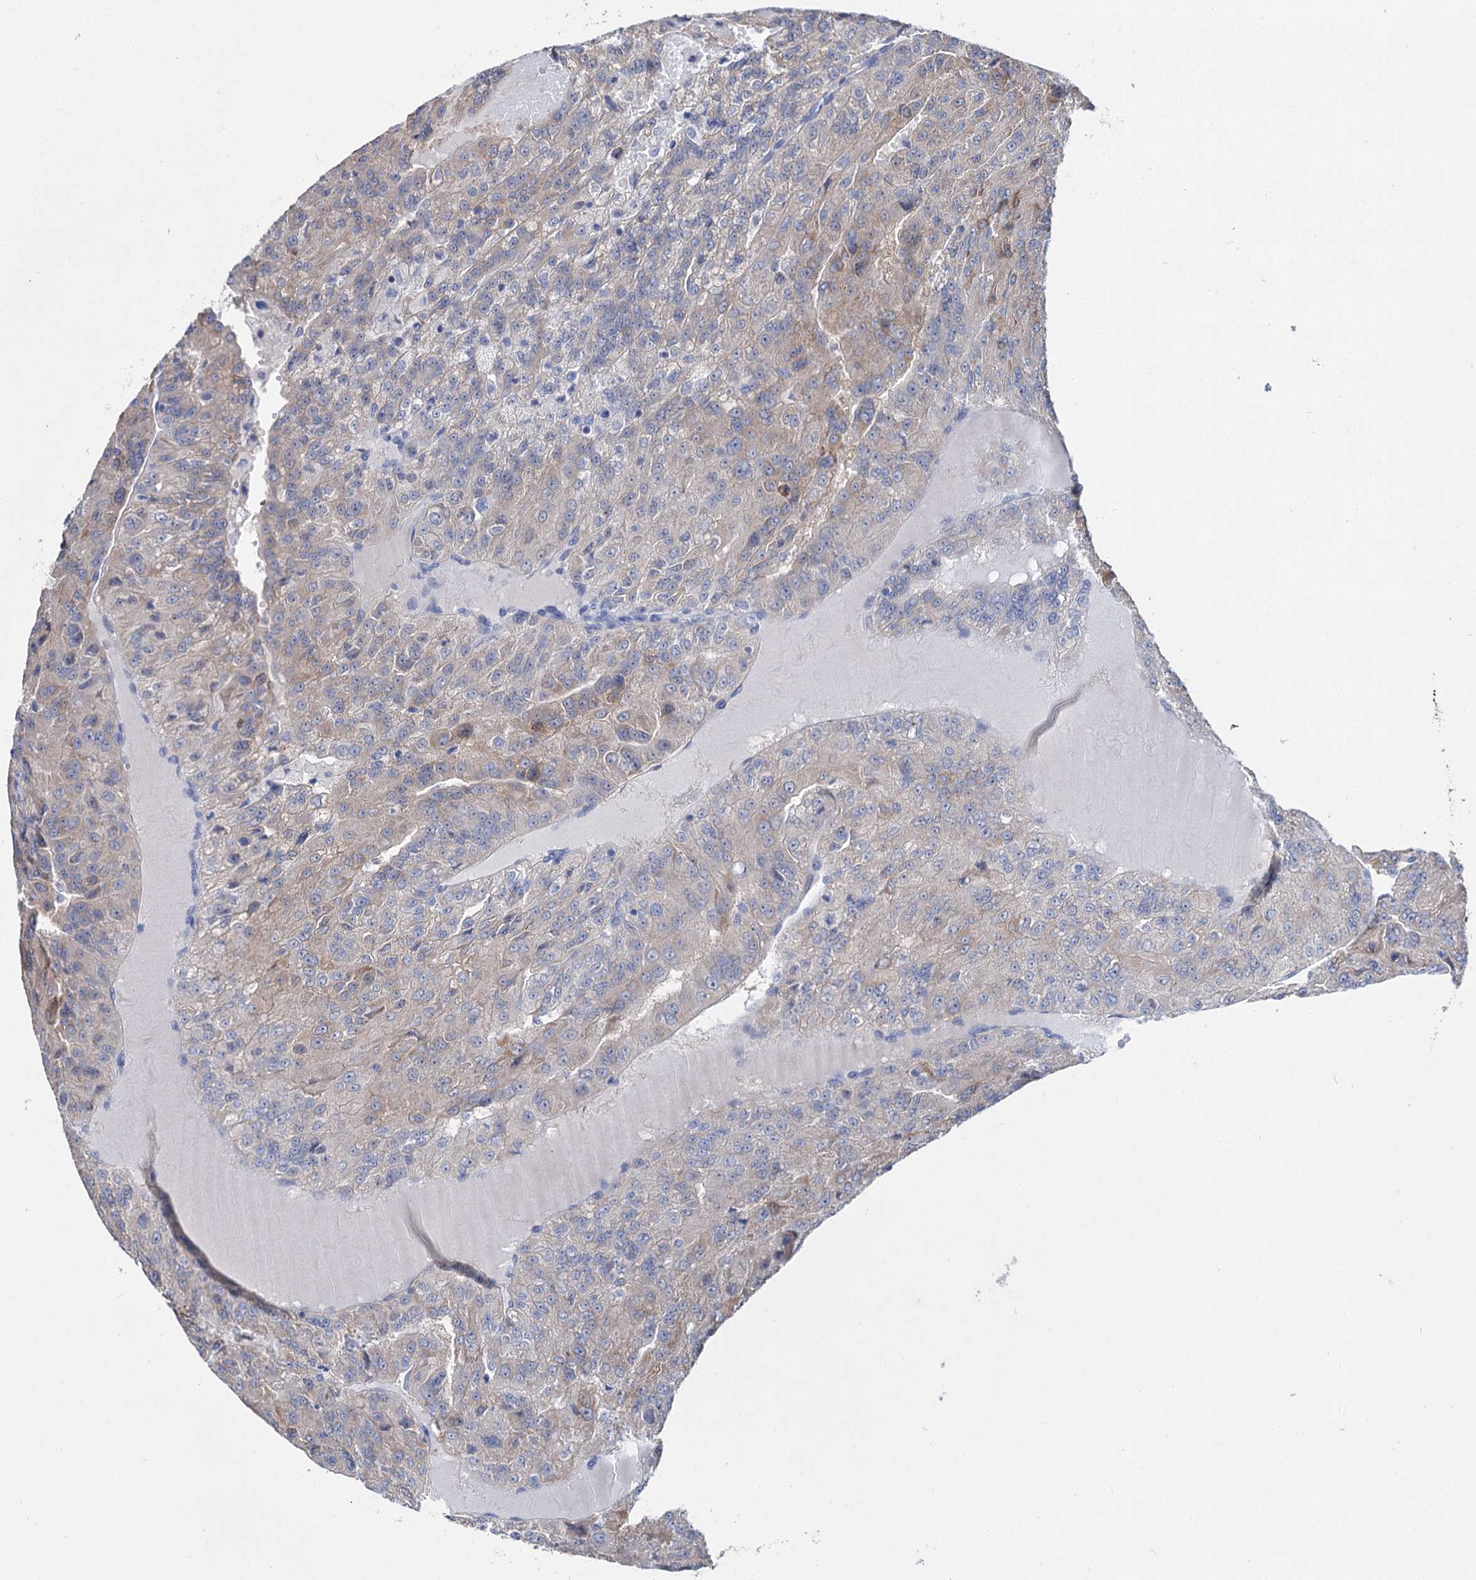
{"staining": {"intensity": "weak", "quantity": "<25%", "location": "cytoplasmic/membranous"}, "tissue": "renal cancer", "cell_type": "Tumor cells", "image_type": "cancer", "snomed": [{"axis": "morphology", "description": "Adenocarcinoma, NOS"}, {"axis": "topography", "description": "Kidney"}], "caption": "Immunohistochemical staining of human adenocarcinoma (renal) reveals no significant expression in tumor cells.", "gene": "LYZL4", "patient": {"sex": "female", "age": 63}}